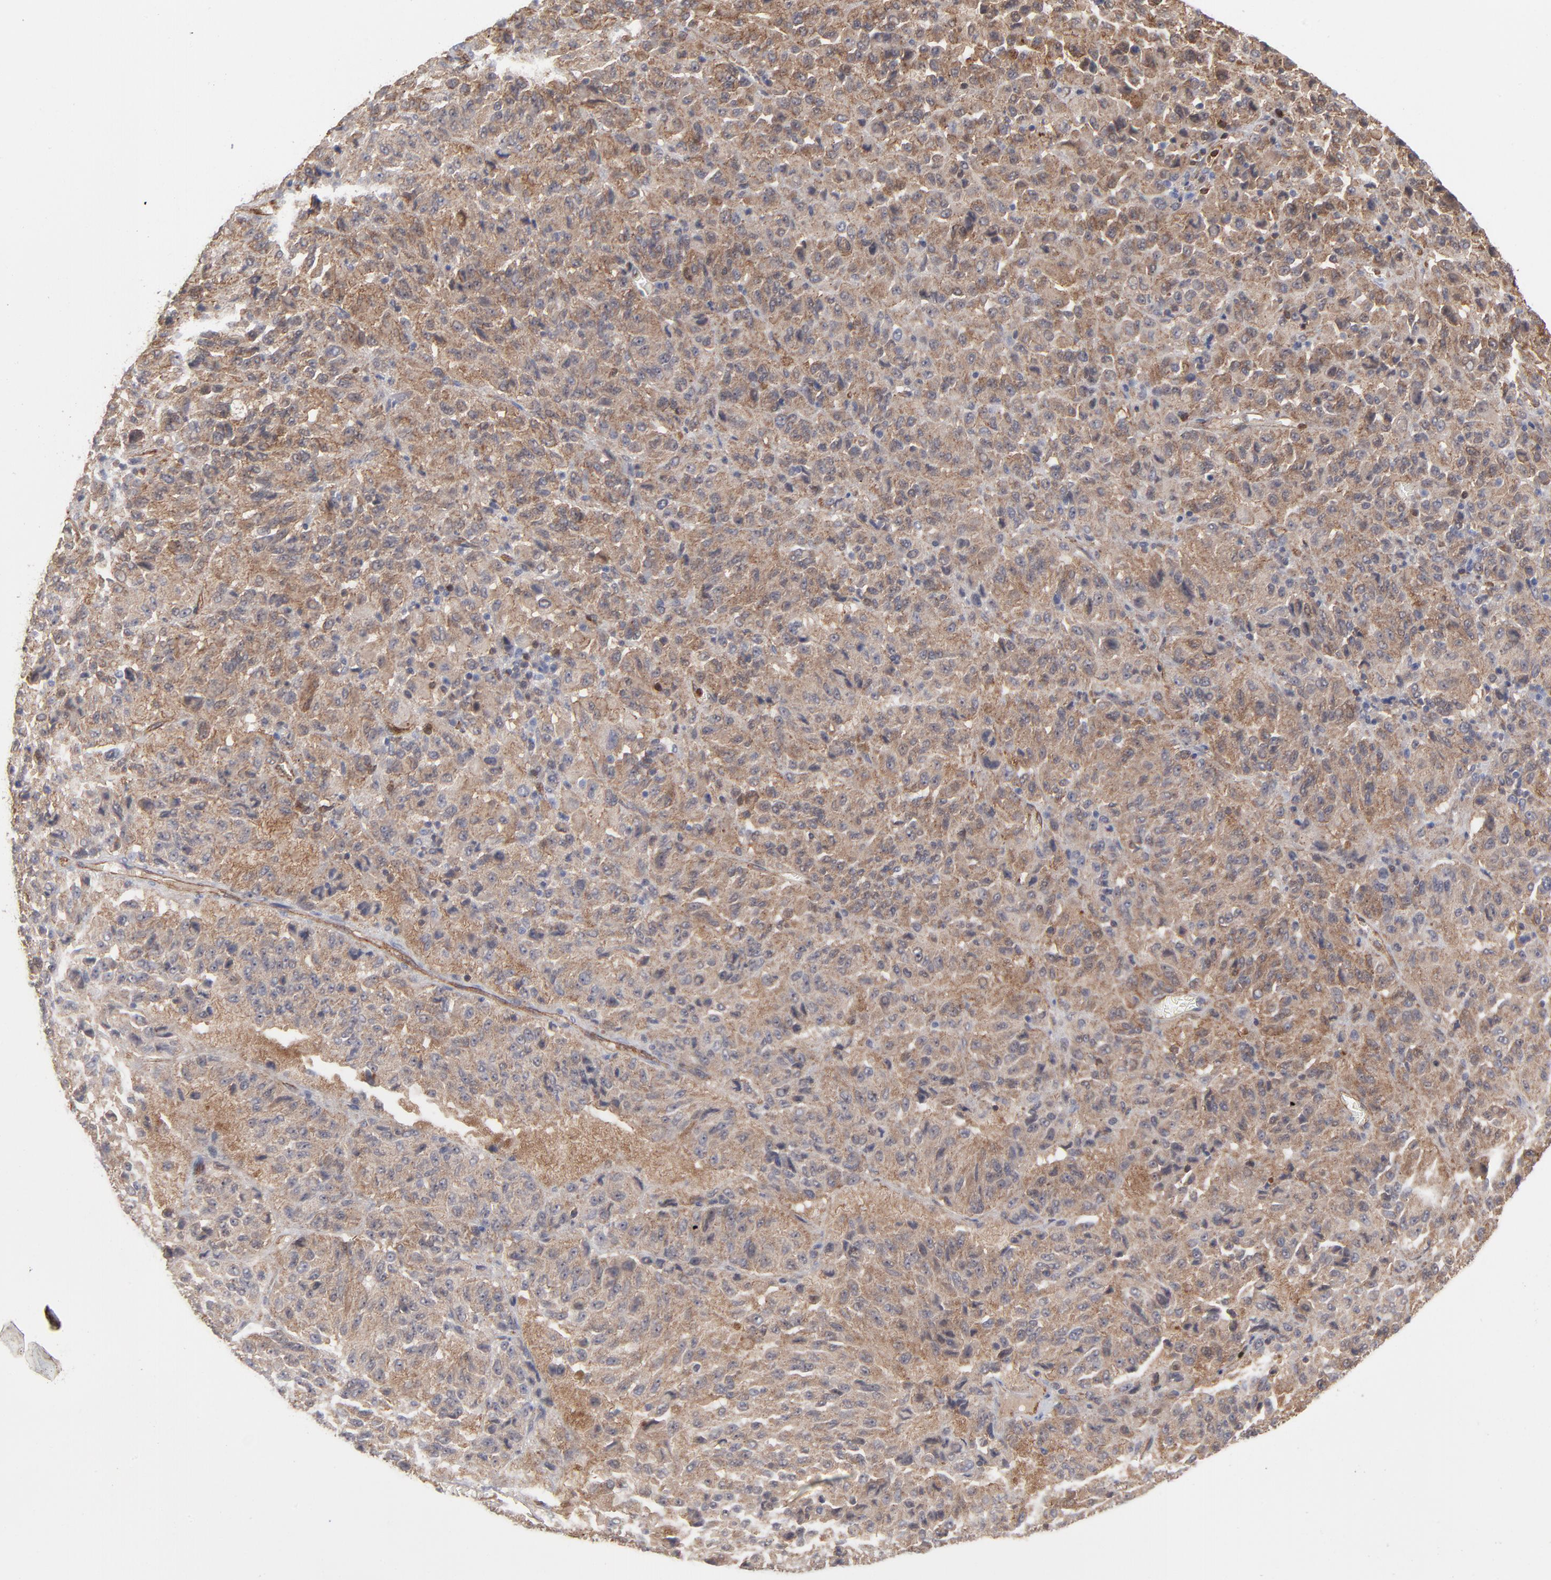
{"staining": {"intensity": "weak", "quantity": ">75%", "location": "cytoplasmic/membranous"}, "tissue": "melanoma", "cell_type": "Tumor cells", "image_type": "cancer", "snomed": [{"axis": "morphology", "description": "Malignant melanoma, Metastatic site"}, {"axis": "topography", "description": "Lung"}], "caption": "Human malignant melanoma (metastatic site) stained with a protein marker shows weak staining in tumor cells.", "gene": "PXN", "patient": {"sex": "male", "age": 64}}